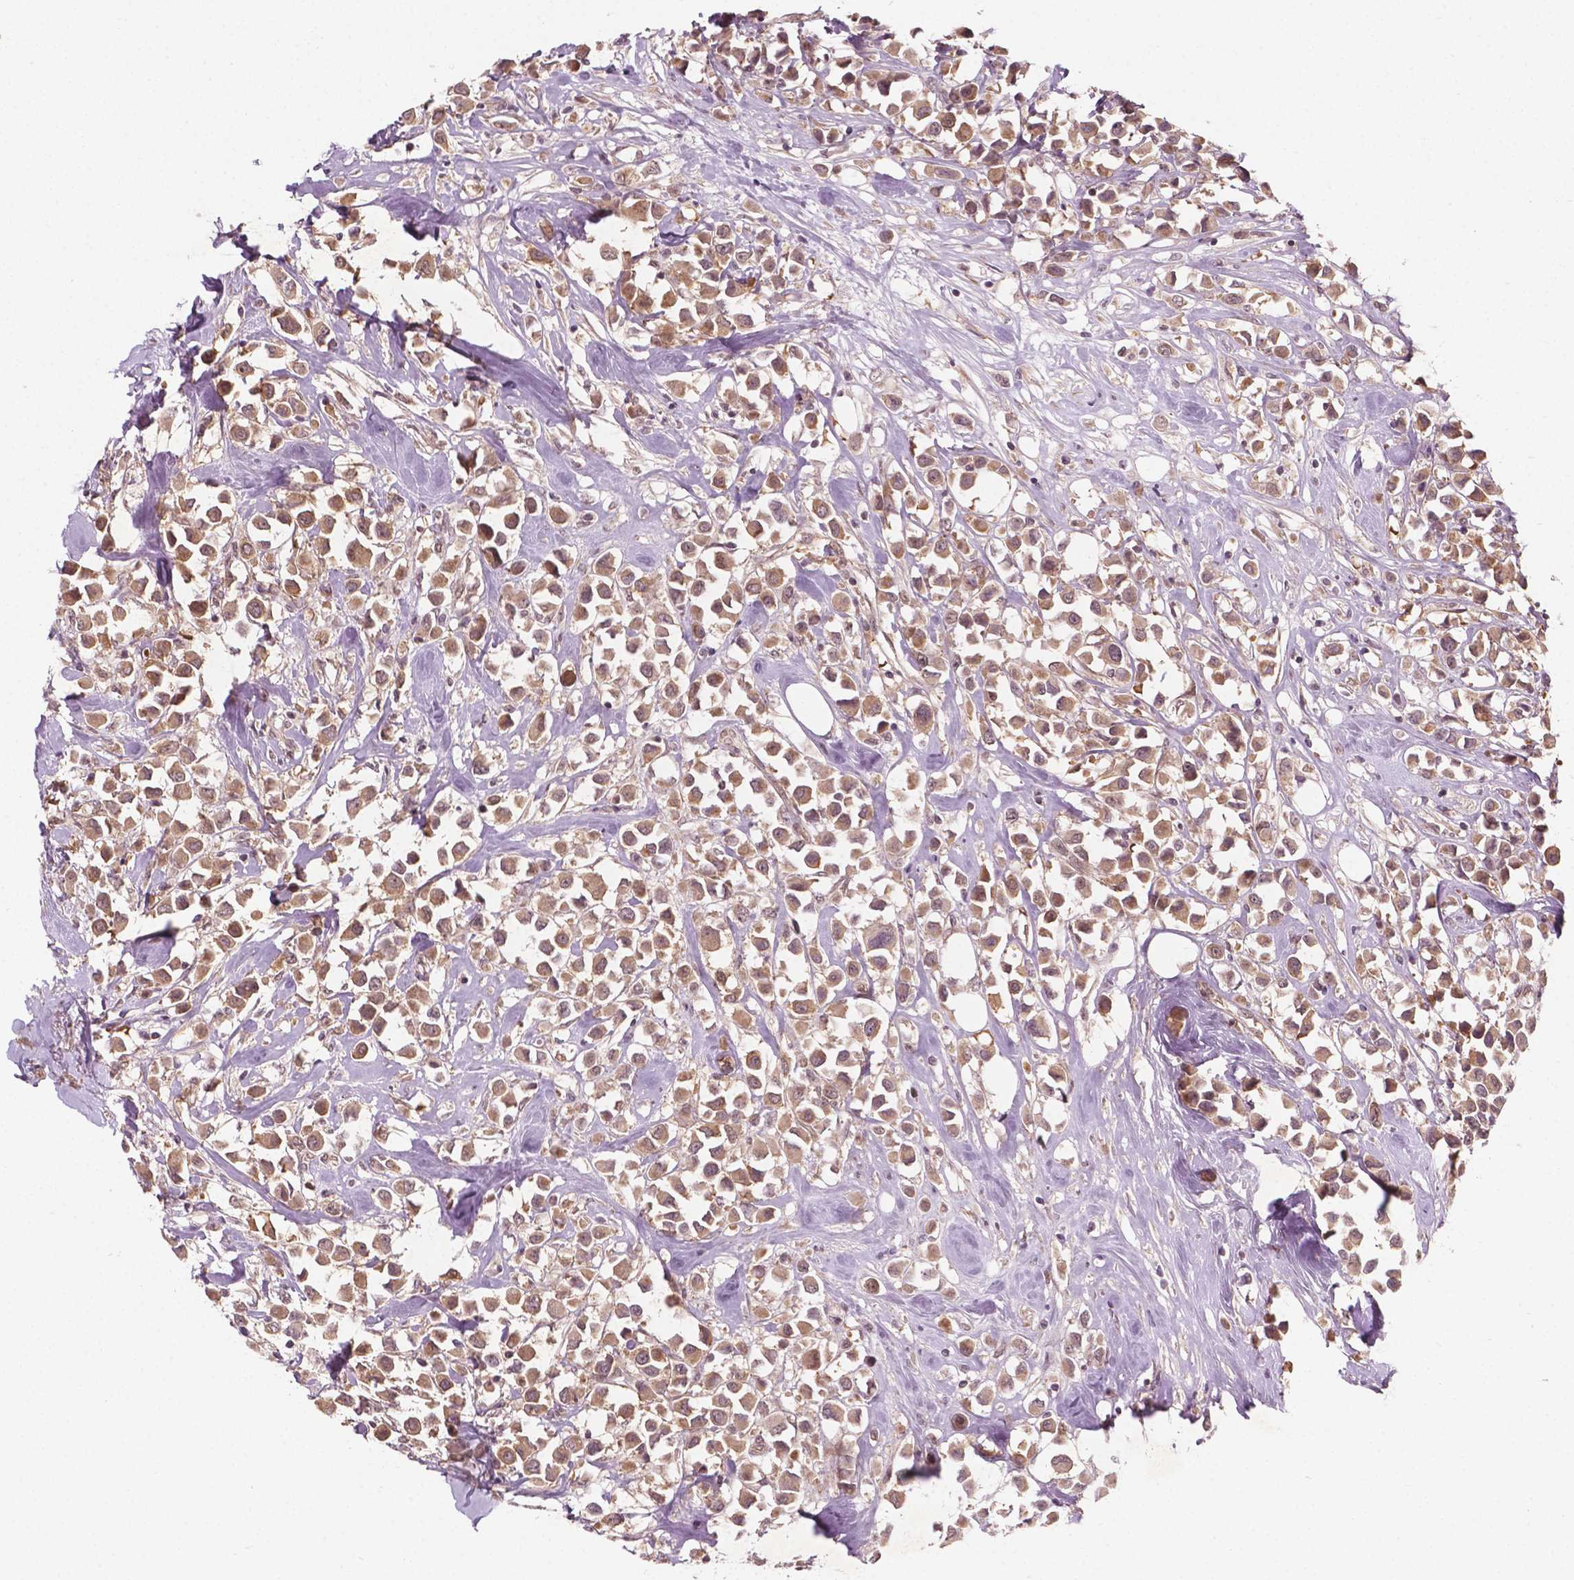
{"staining": {"intensity": "moderate", "quantity": ">75%", "location": "cytoplasmic/membranous,nuclear"}, "tissue": "breast cancer", "cell_type": "Tumor cells", "image_type": "cancer", "snomed": [{"axis": "morphology", "description": "Duct carcinoma"}, {"axis": "topography", "description": "Breast"}], "caption": "Immunohistochemistry (IHC) image of breast cancer (infiltrating ductal carcinoma) stained for a protein (brown), which exhibits medium levels of moderate cytoplasmic/membranous and nuclear positivity in approximately >75% of tumor cells.", "gene": "NFAT5", "patient": {"sex": "female", "age": 61}}